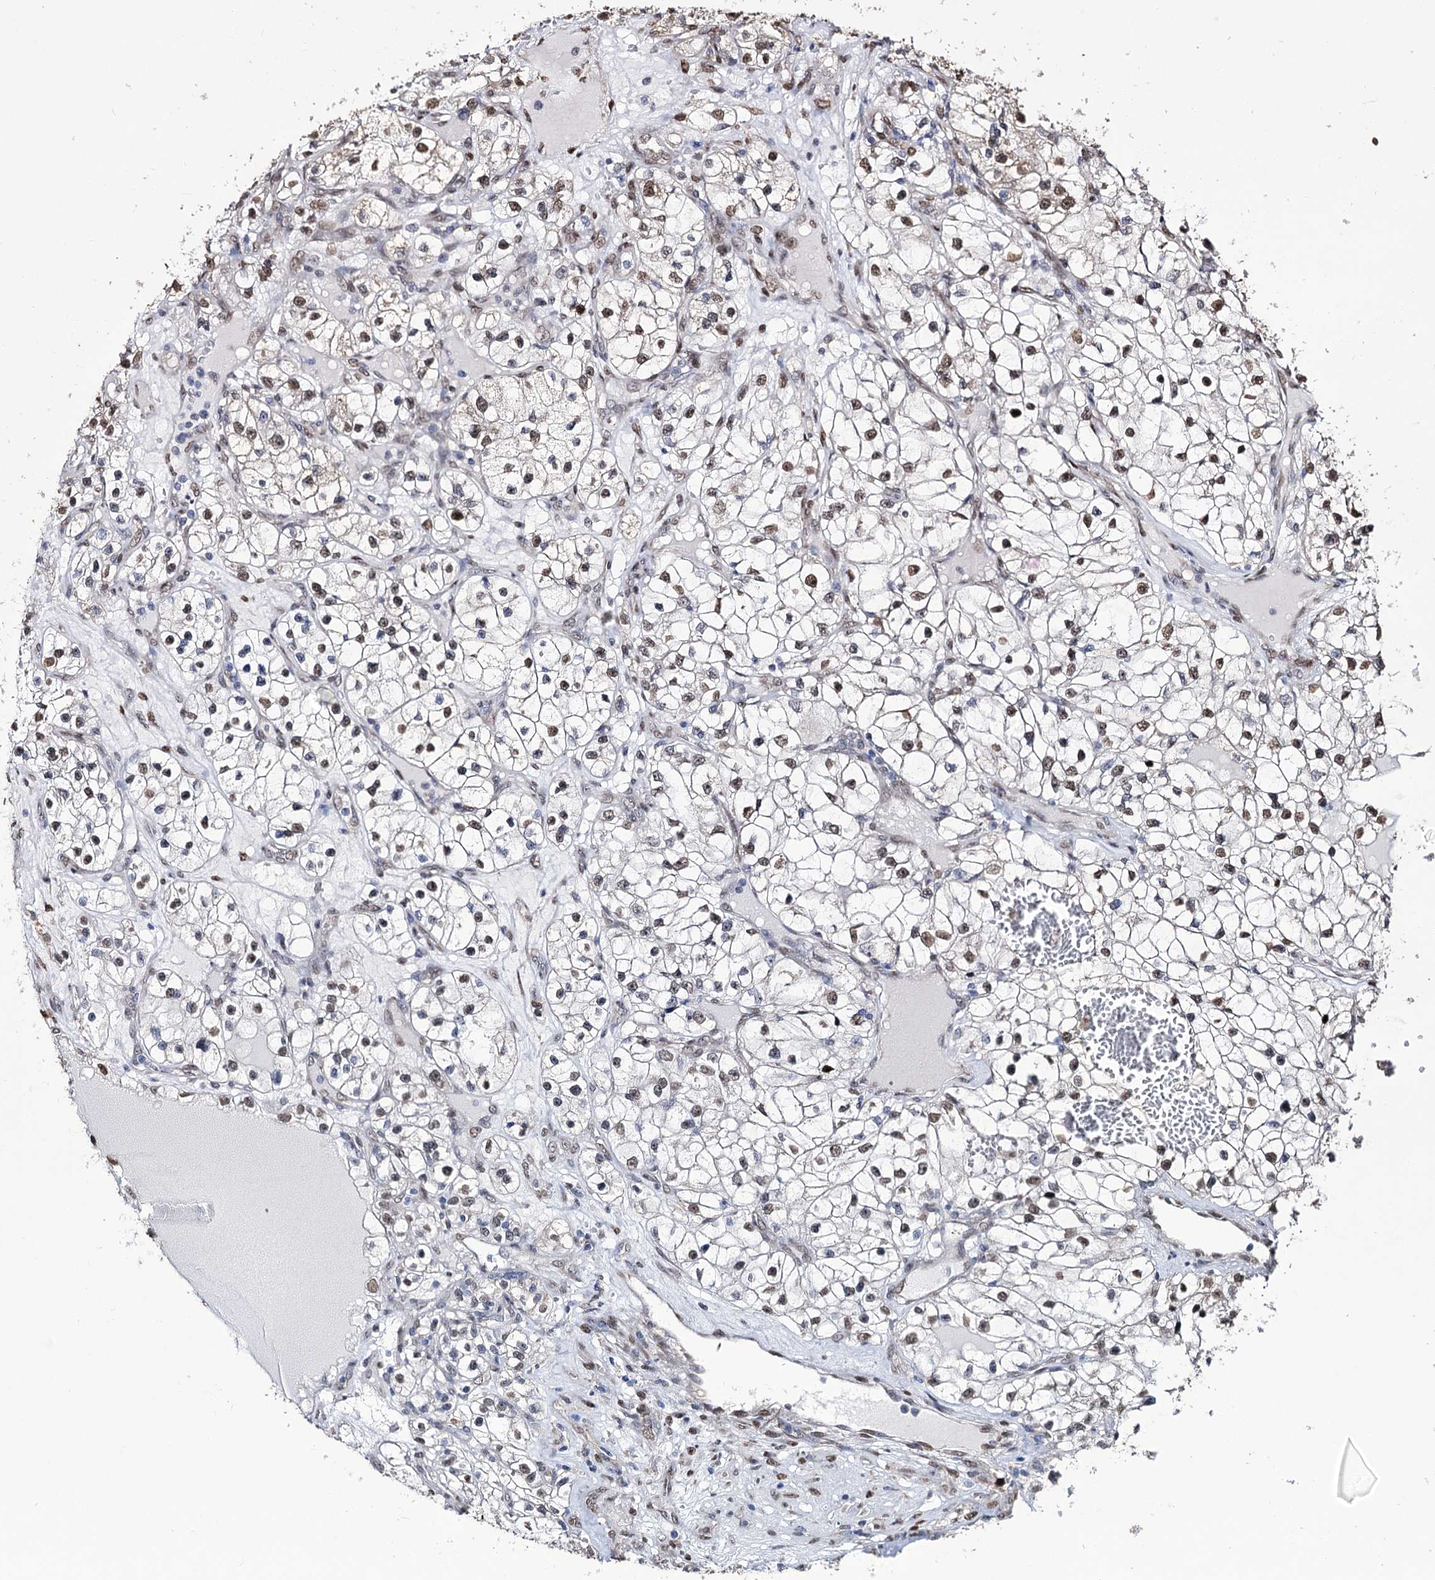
{"staining": {"intensity": "moderate", "quantity": ">75%", "location": "nuclear"}, "tissue": "renal cancer", "cell_type": "Tumor cells", "image_type": "cancer", "snomed": [{"axis": "morphology", "description": "Adenocarcinoma, NOS"}, {"axis": "topography", "description": "Kidney"}], "caption": "A high-resolution micrograph shows immunohistochemistry staining of renal adenocarcinoma, which shows moderate nuclear positivity in approximately >75% of tumor cells. Nuclei are stained in blue.", "gene": "NFU1", "patient": {"sex": "female", "age": 57}}